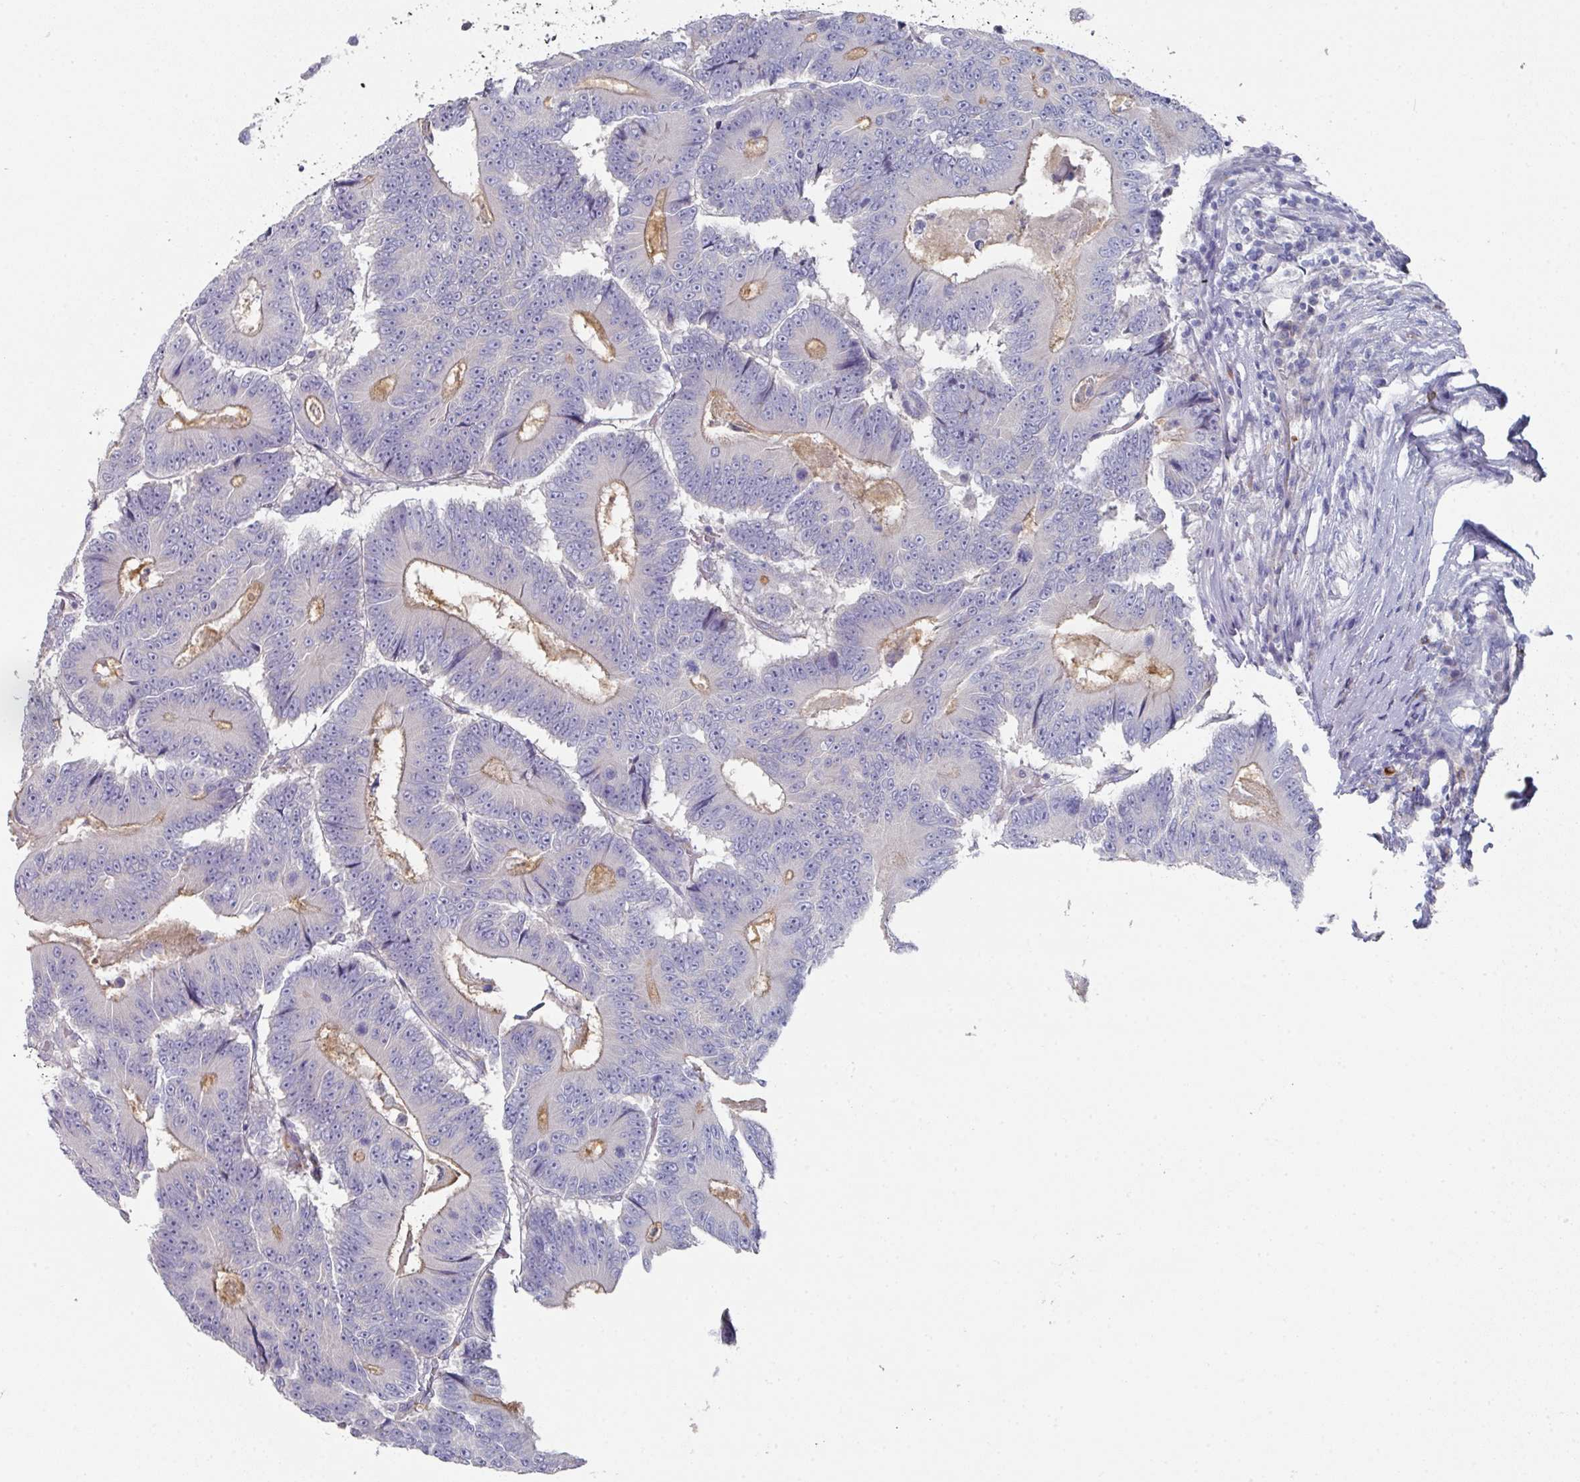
{"staining": {"intensity": "moderate", "quantity": "<25%", "location": "cytoplasmic/membranous"}, "tissue": "colorectal cancer", "cell_type": "Tumor cells", "image_type": "cancer", "snomed": [{"axis": "morphology", "description": "Adenocarcinoma, NOS"}, {"axis": "topography", "description": "Colon"}], "caption": "About <25% of tumor cells in colorectal cancer demonstrate moderate cytoplasmic/membranous protein positivity as visualized by brown immunohistochemical staining.", "gene": "NT5C1A", "patient": {"sex": "male", "age": 83}}